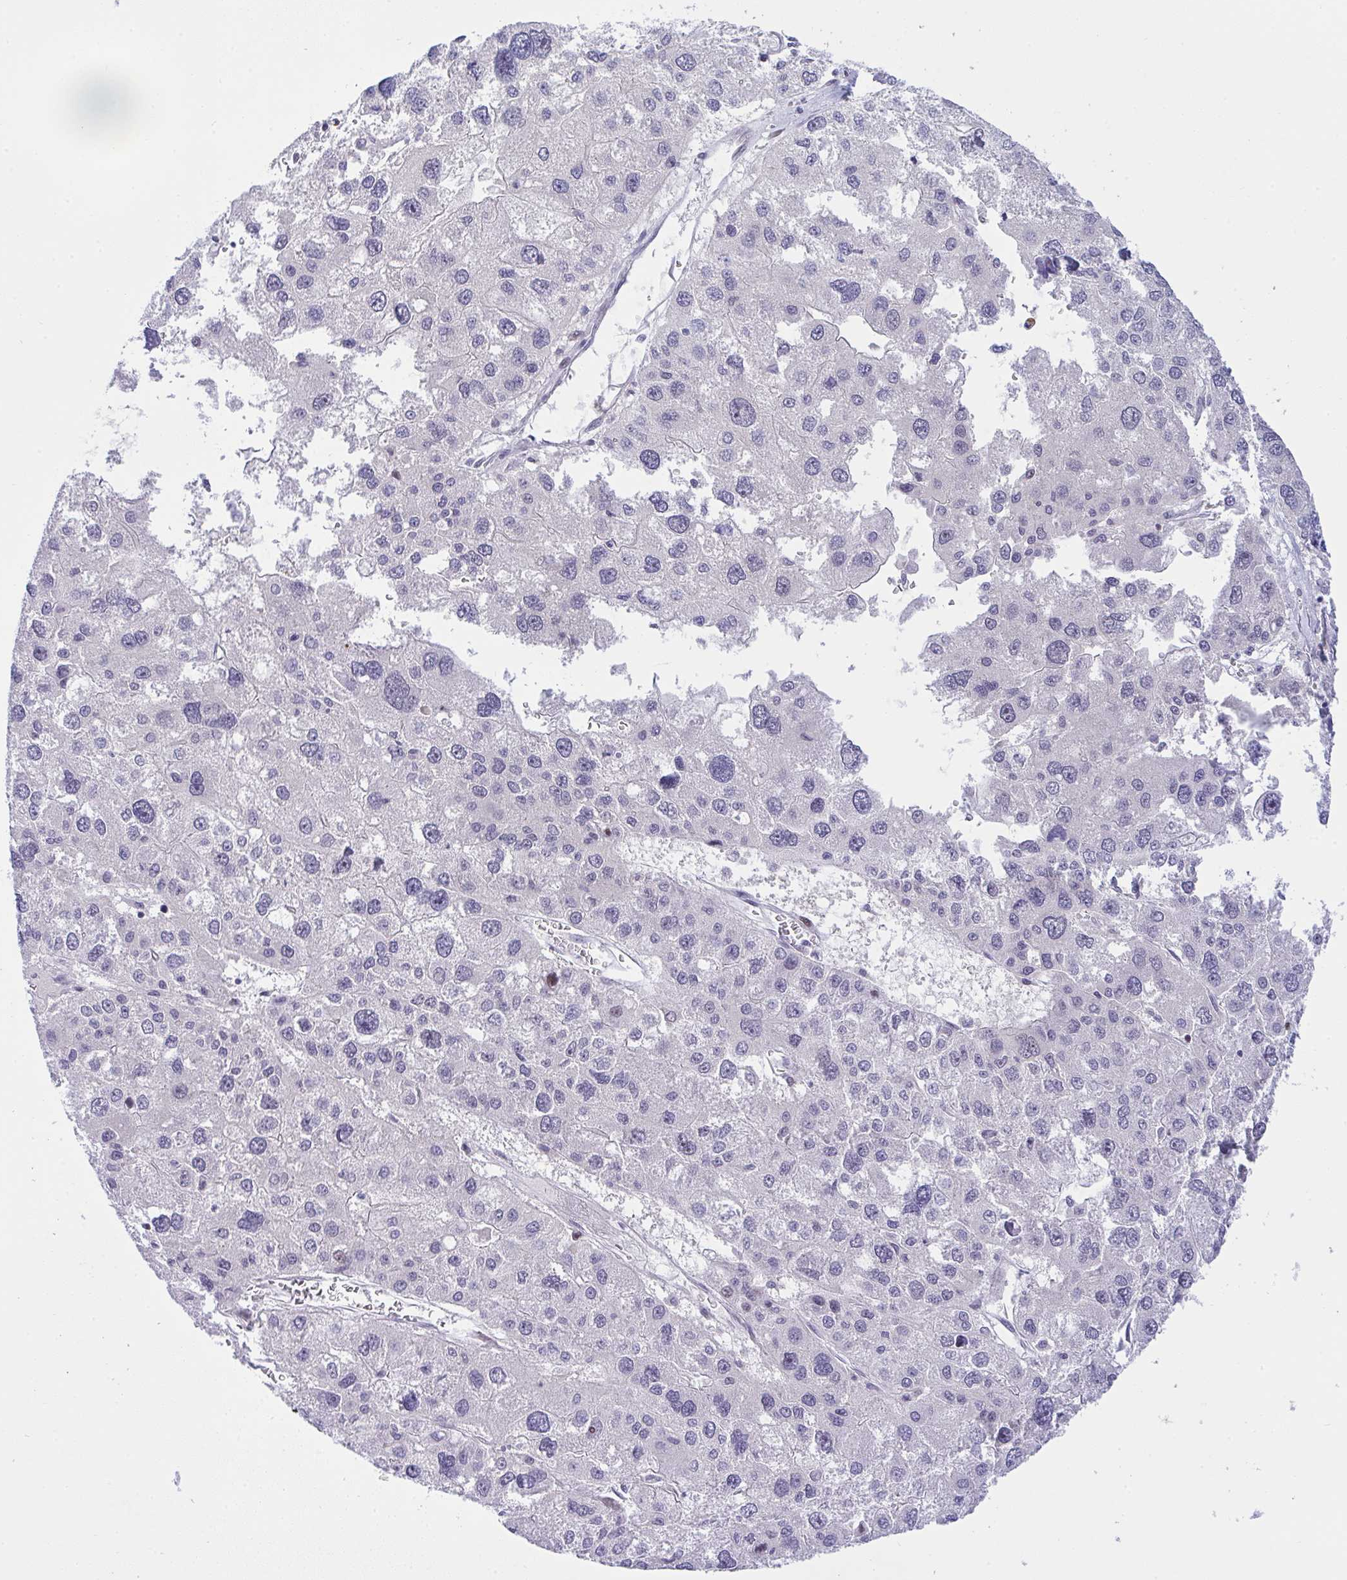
{"staining": {"intensity": "negative", "quantity": "none", "location": "none"}, "tissue": "liver cancer", "cell_type": "Tumor cells", "image_type": "cancer", "snomed": [{"axis": "morphology", "description": "Carcinoma, Hepatocellular, NOS"}, {"axis": "topography", "description": "Liver"}], "caption": "An IHC image of hepatocellular carcinoma (liver) is shown. There is no staining in tumor cells of hepatocellular carcinoma (liver). (DAB (3,3'-diaminobenzidine) IHC visualized using brightfield microscopy, high magnification).", "gene": "ZNF554", "patient": {"sex": "male", "age": 73}}